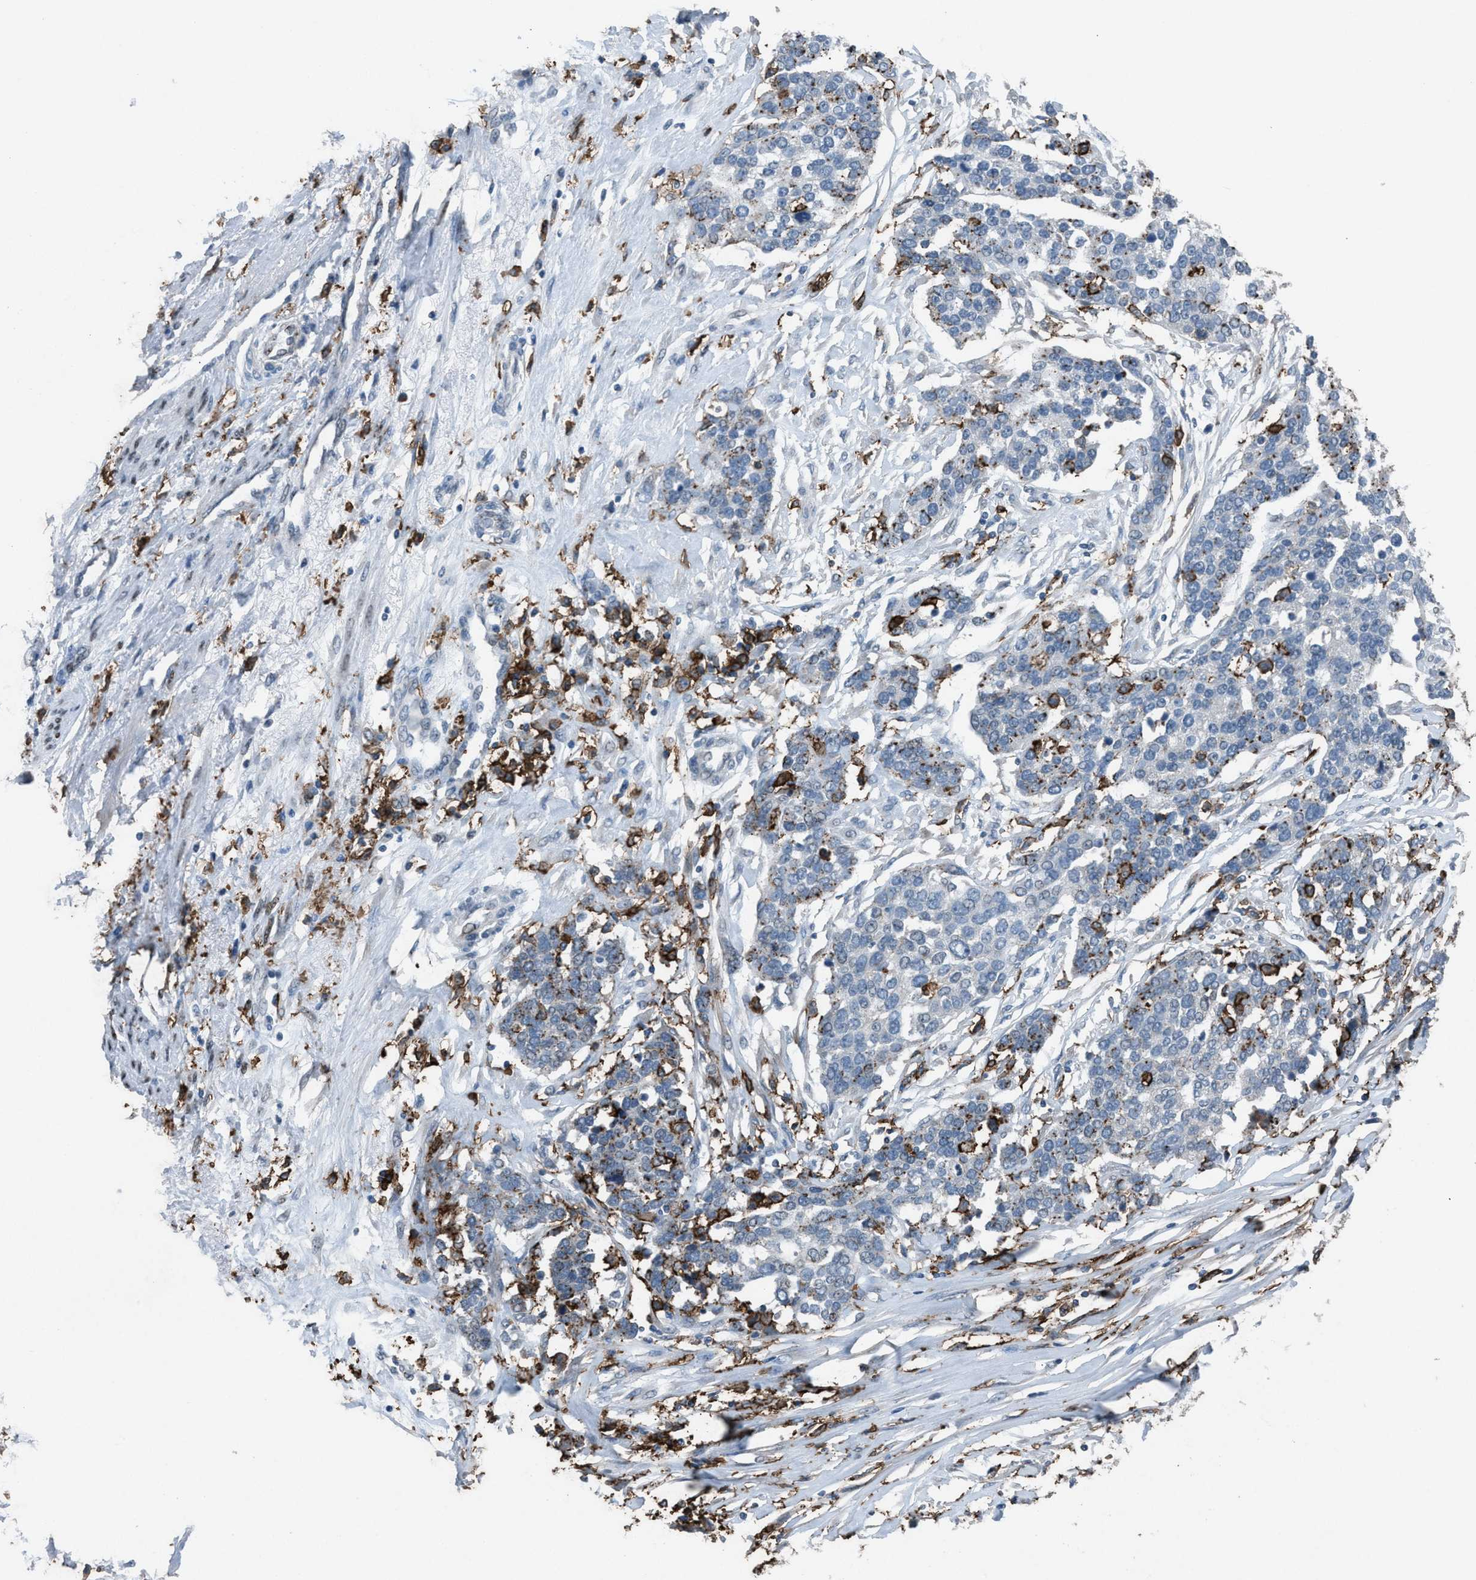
{"staining": {"intensity": "negative", "quantity": "none", "location": "none"}, "tissue": "ovarian cancer", "cell_type": "Tumor cells", "image_type": "cancer", "snomed": [{"axis": "morphology", "description": "Cystadenocarcinoma, serous, NOS"}, {"axis": "topography", "description": "Ovary"}], "caption": "An IHC histopathology image of ovarian cancer is shown. There is no staining in tumor cells of ovarian cancer. Nuclei are stained in blue.", "gene": "FCER1G", "patient": {"sex": "female", "age": 44}}